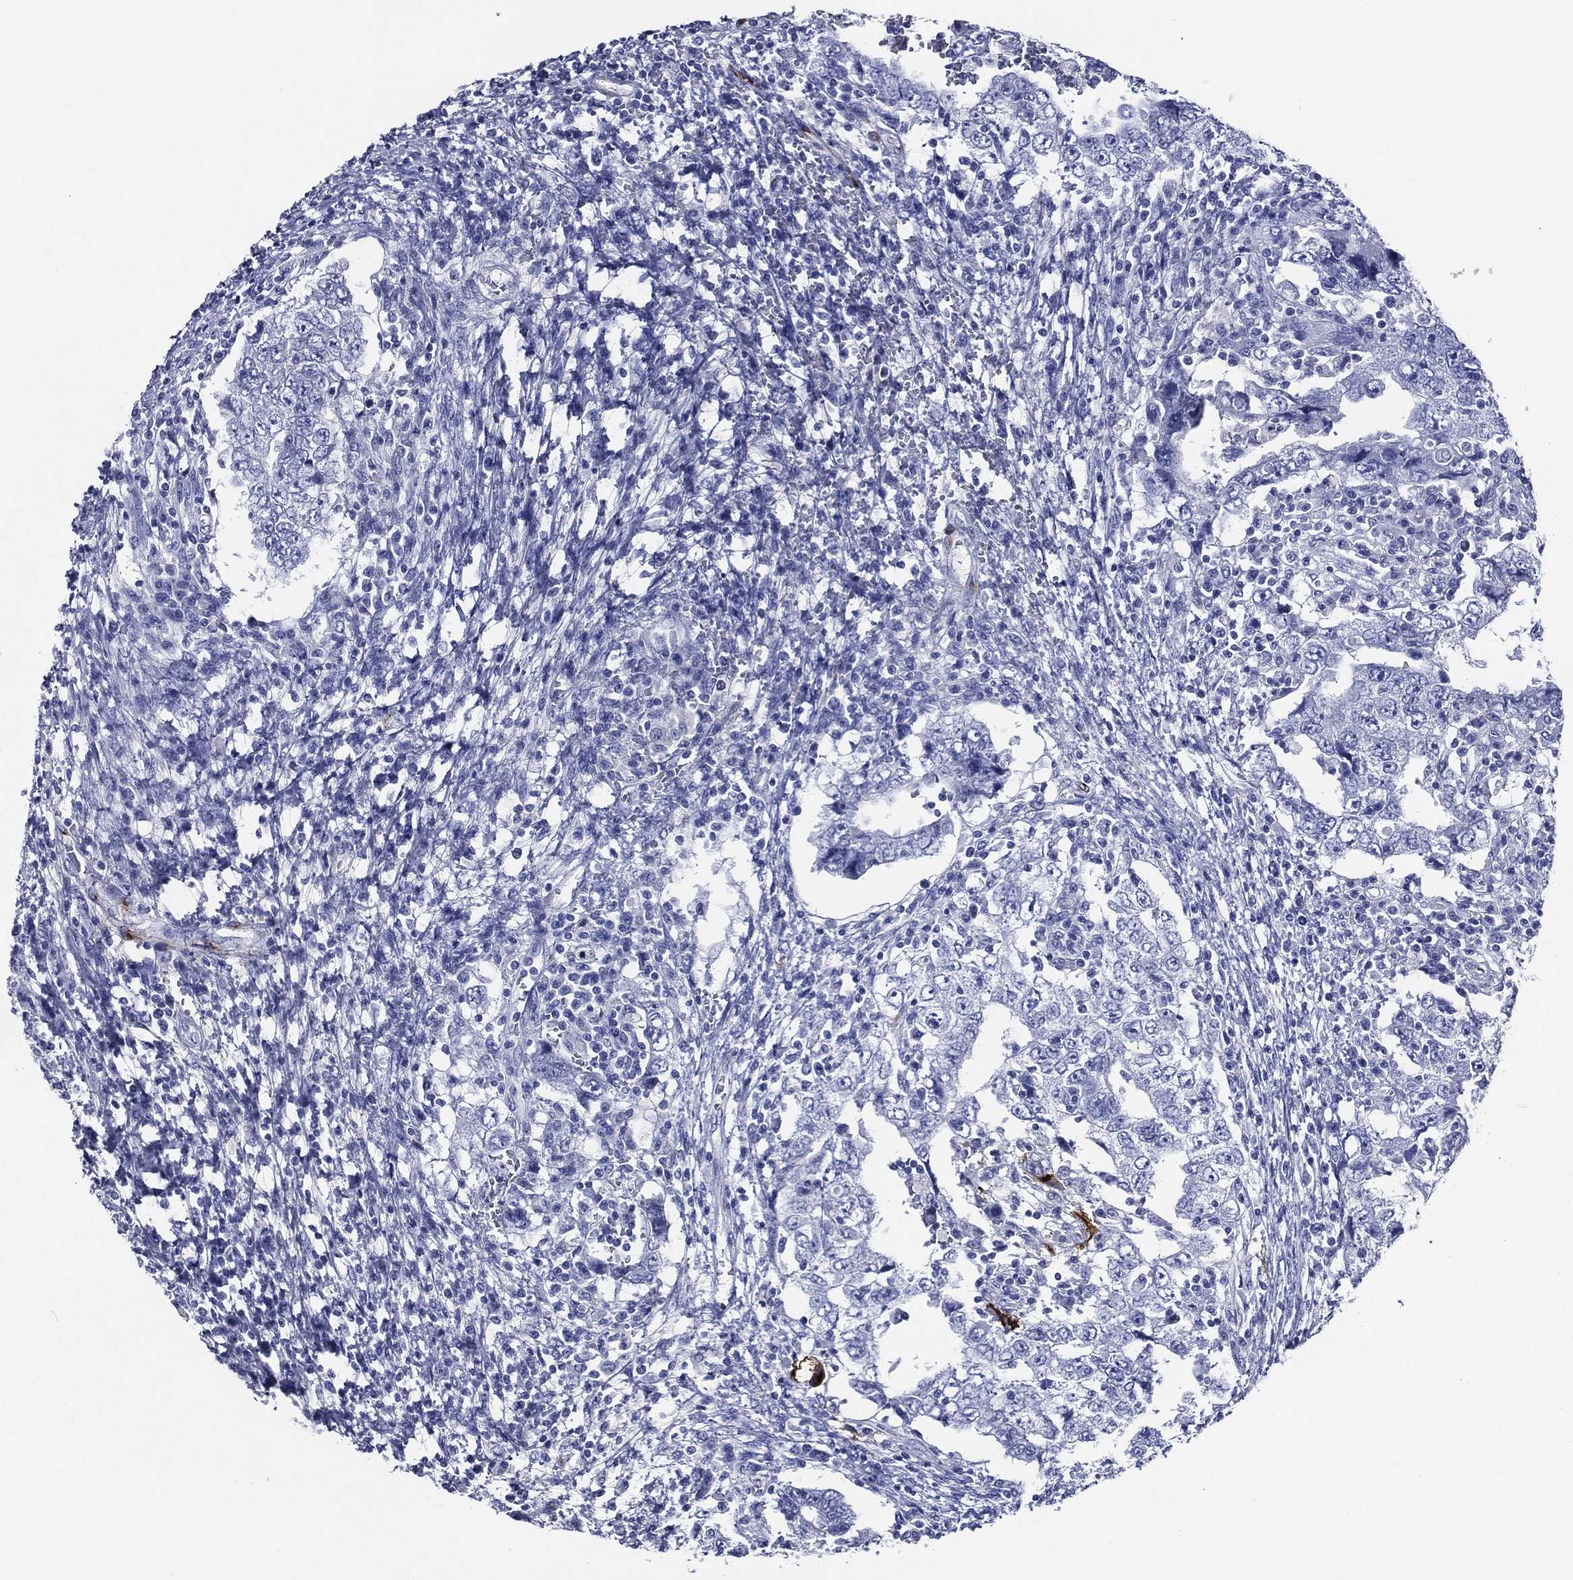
{"staining": {"intensity": "negative", "quantity": "none", "location": "none"}, "tissue": "testis cancer", "cell_type": "Tumor cells", "image_type": "cancer", "snomed": [{"axis": "morphology", "description": "Carcinoma, Embryonal, NOS"}, {"axis": "topography", "description": "Testis"}], "caption": "Immunohistochemistry (IHC) of testis embryonal carcinoma shows no expression in tumor cells.", "gene": "ACE2", "patient": {"sex": "male", "age": 26}}